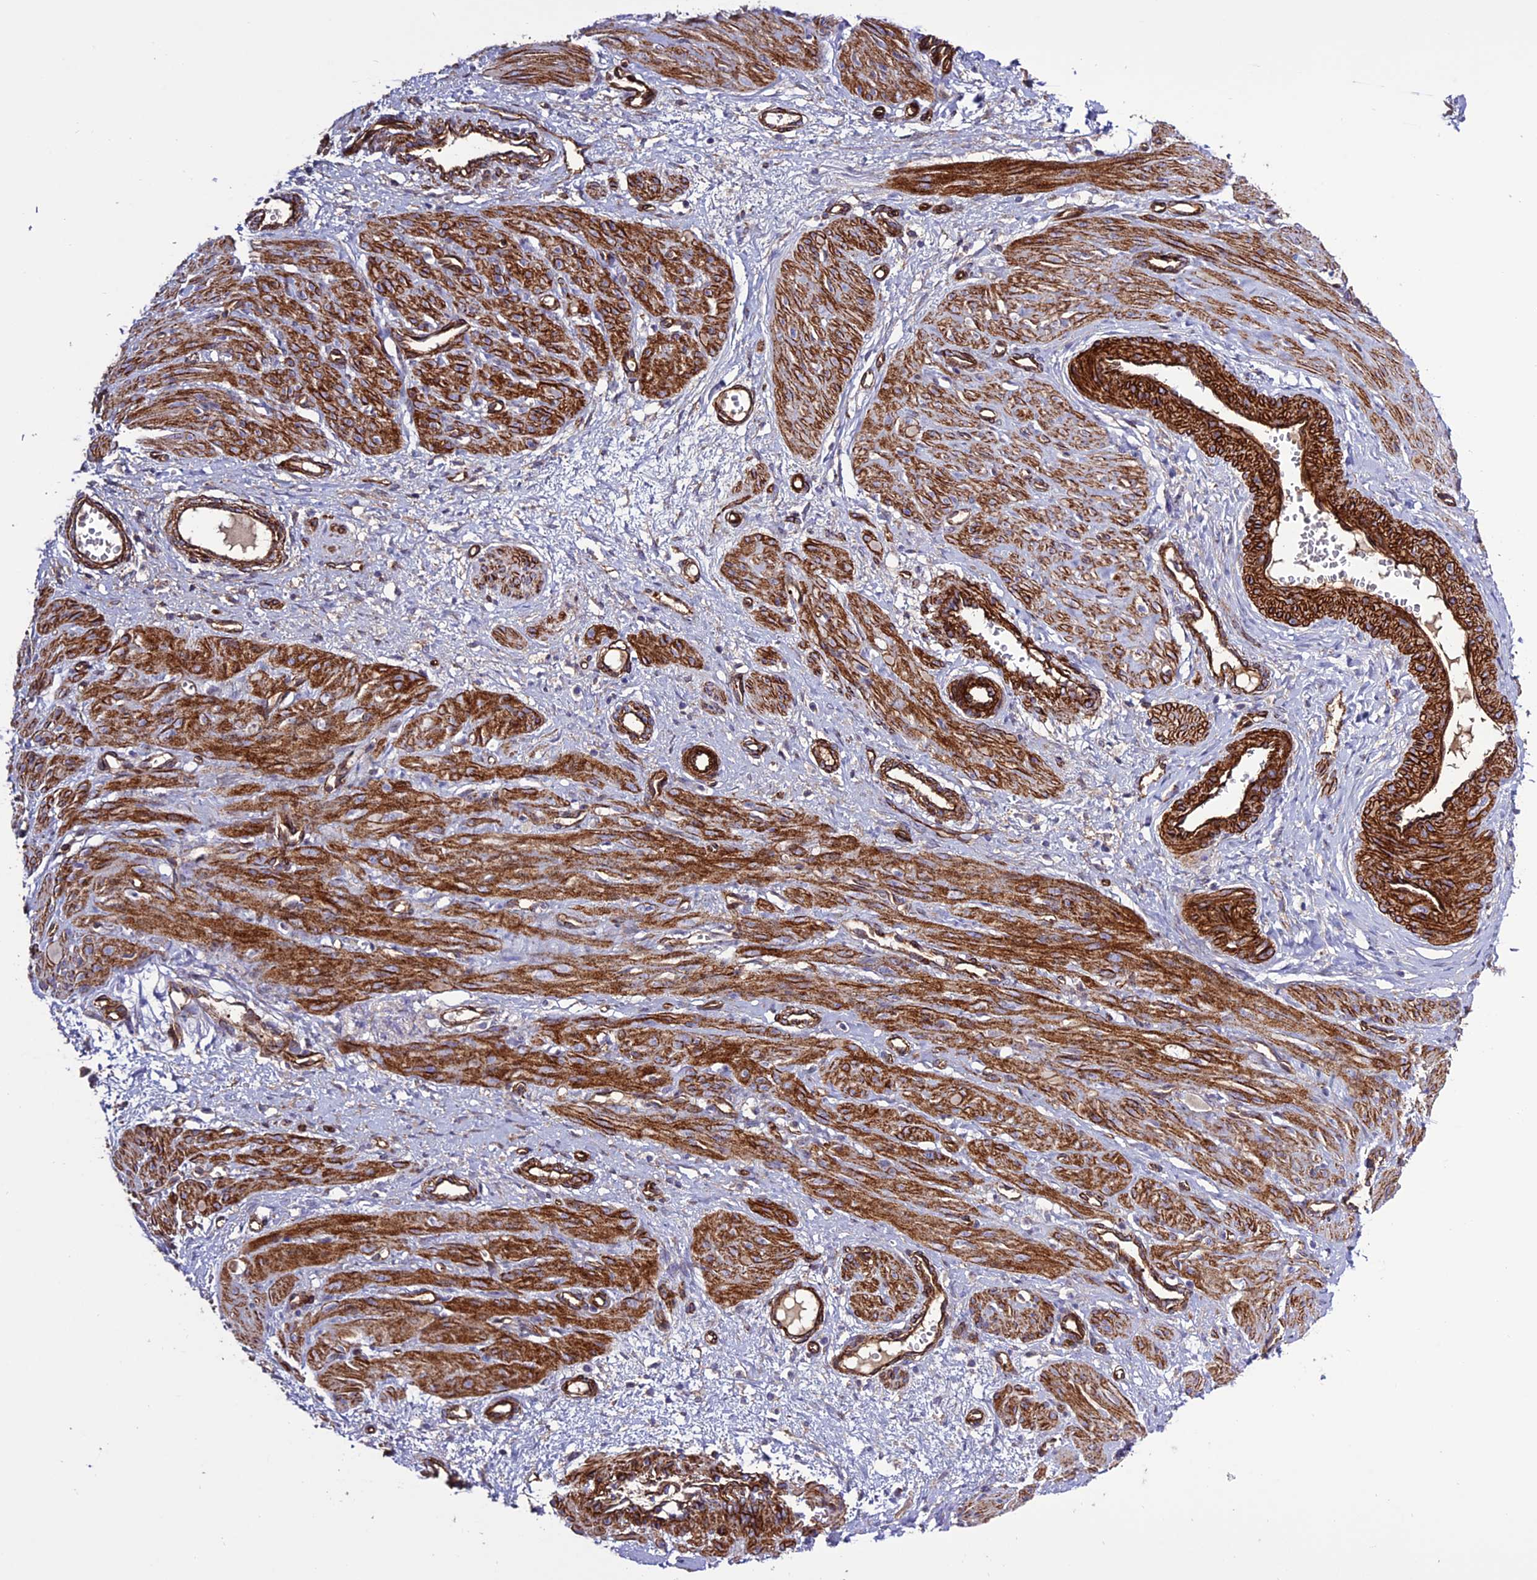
{"staining": {"intensity": "strong", "quantity": ">75%", "location": "cytoplasmic/membranous"}, "tissue": "smooth muscle", "cell_type": "Smooth muscle cells", "image_type": "normal", "snomed": [{"axis": "morphology", "description": "Normal tissue, NOS"}, {"axis": "topography", "description": "Endometrium"}], "caption": "Strong cytoplasmic/membranous expression for a protein is present in about >75% of smooth muscle cells of benign smooth muscle using immunohistochemistry.", "gene": "REX1BD", "patient": {"sex": "female", "age": 33}}